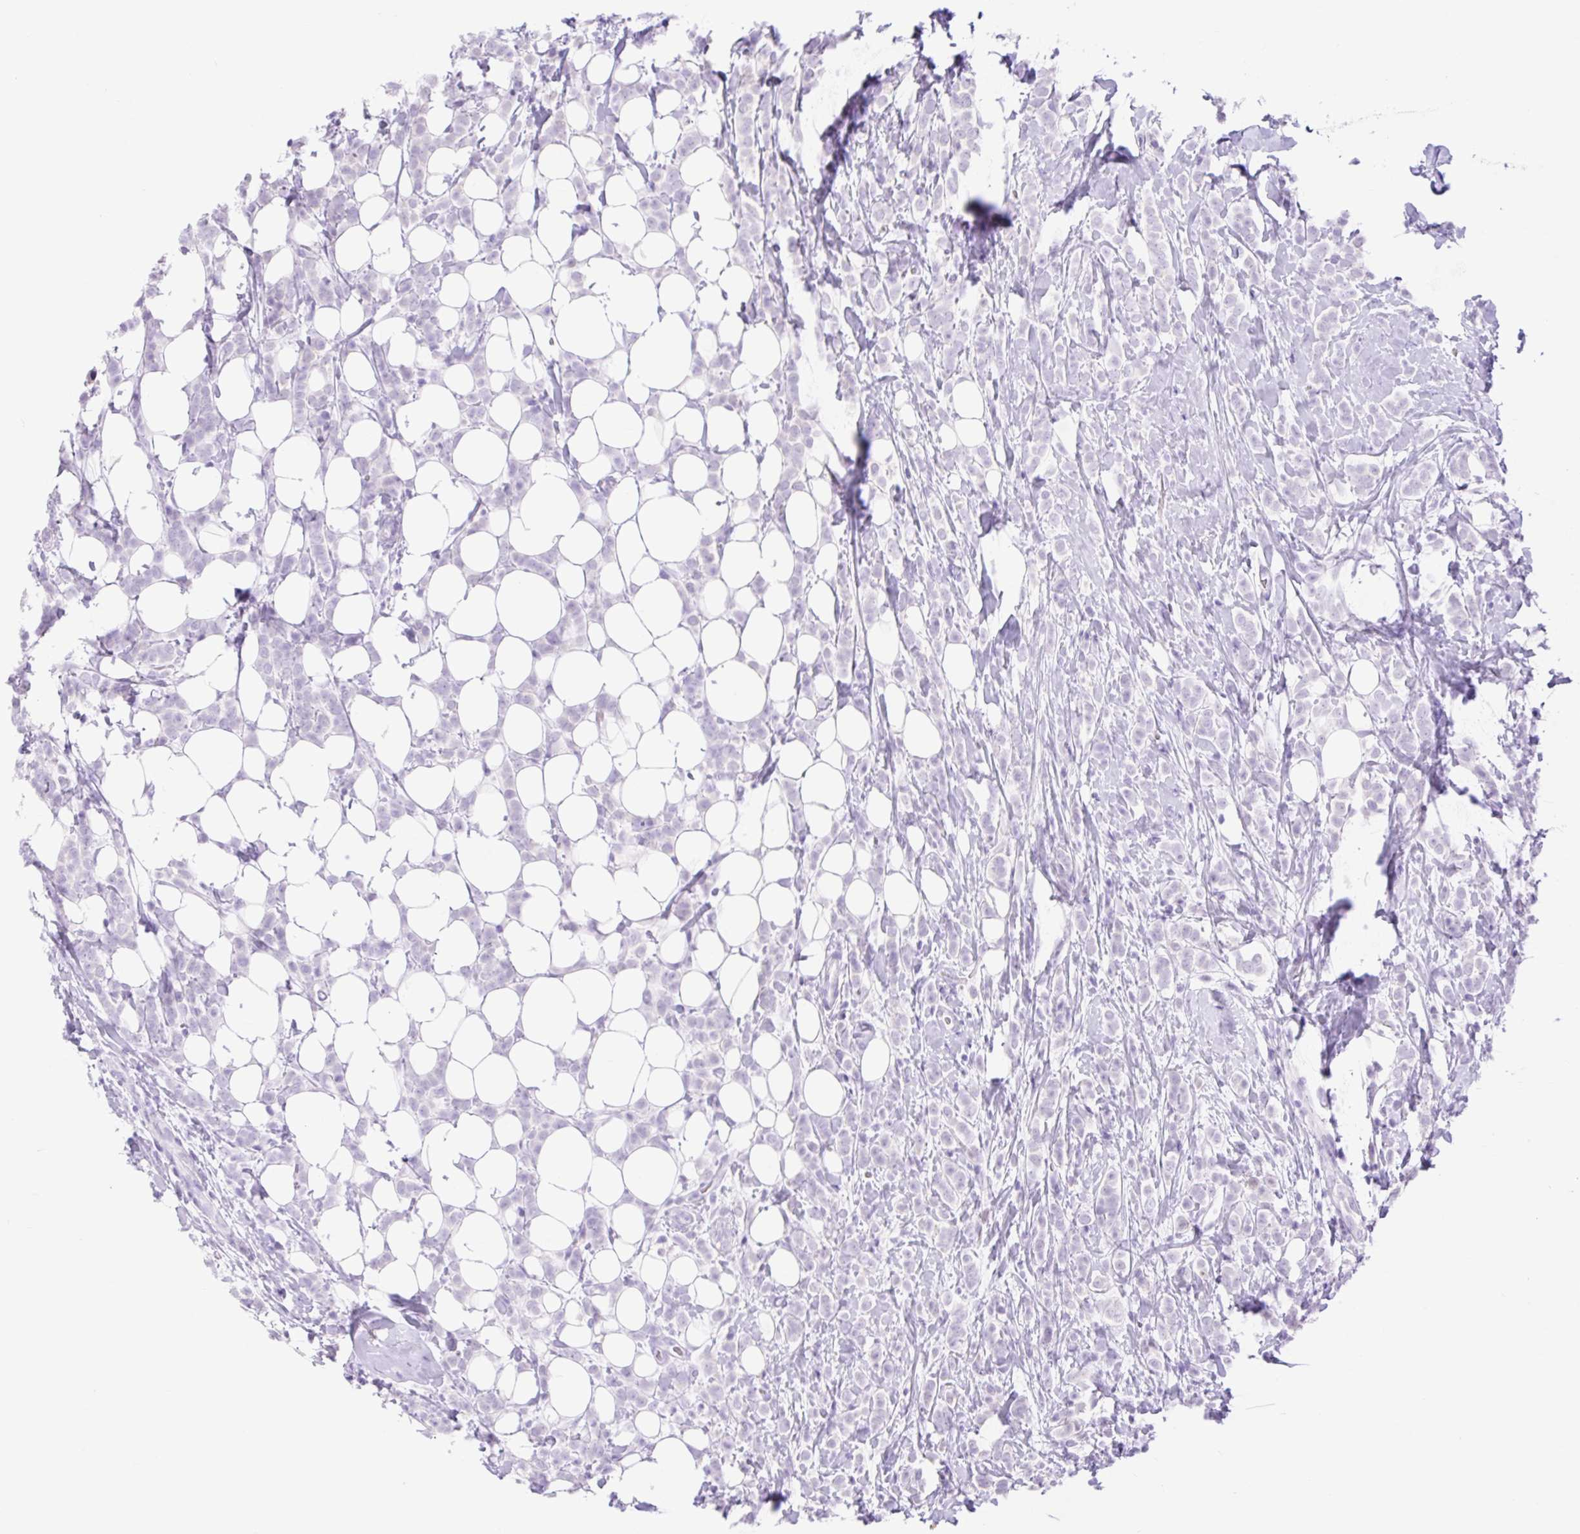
{"staining": {"intensity": "negative", "quantity": "none", "location": "none"}, "tissue": "breast cancer", "cell_type": "Tumor cells", "image_type": "cancer", "snomed": [{"axis": "morphology", "description": "Lobular carcinoma"}, {"axis": "topography", "description": "Breast"}], "caption": "Tumor cells are negative for brown protein staining in breast cancer.", "gene": "SLC25A40", "patient": {"sex": "female", "age": 49}}